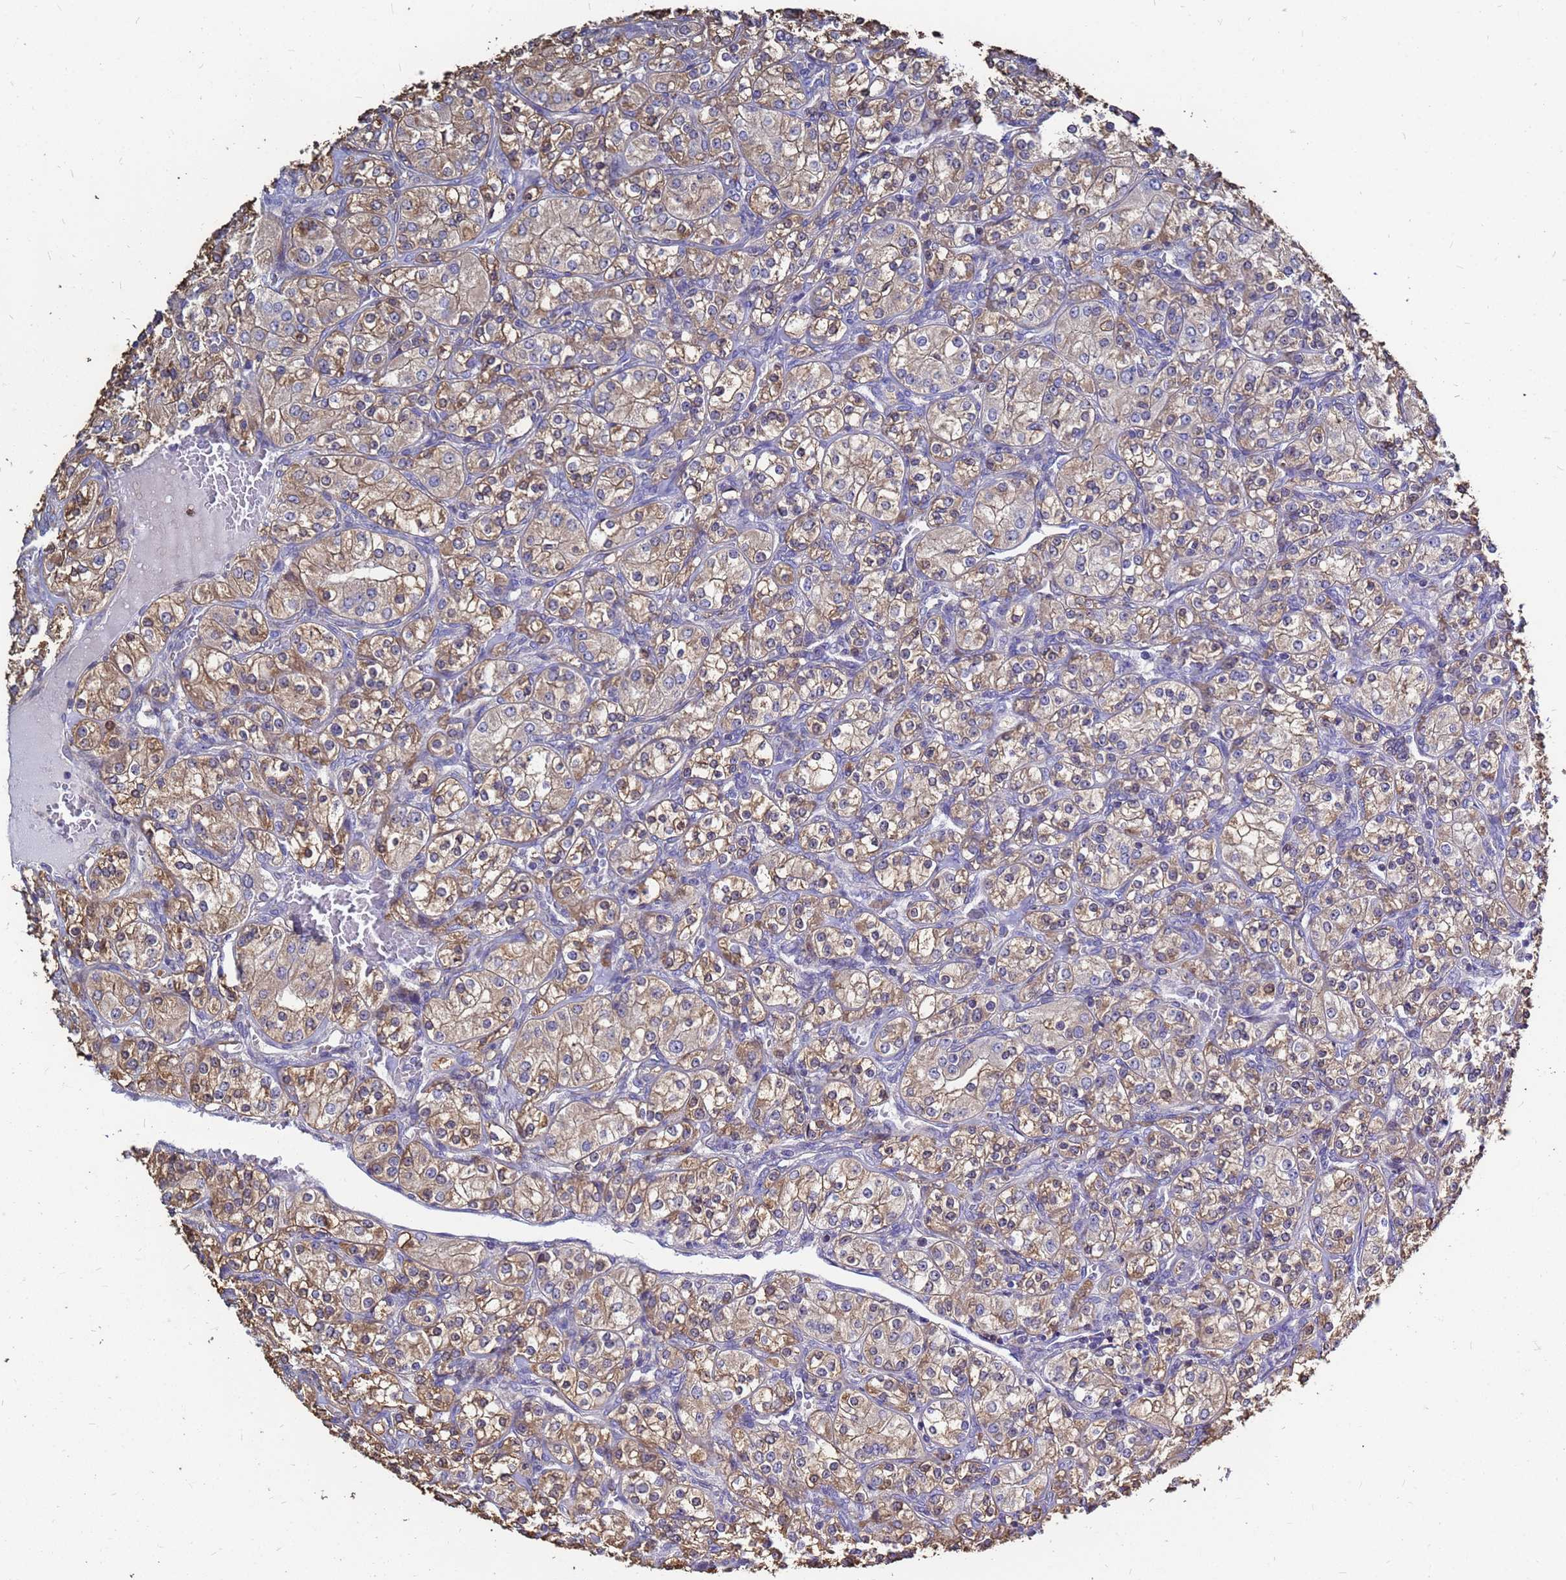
{"staining": {"intensity": "moderate", "quantity": ">75%", "location": "cytoplasmic/membranous"}, "tissue": "renal cancer", "cell_type": "Tumor cells", "image_type": "cancer", "snomed": [{"axis": "morphology", "description": "Adenocarcinoma, NOS"}, {"axis": "topography", "description": "Kidney"}], "caption": "IHC (DAB (3,3'-diaminobenzidine)) staining of human renal cancer demonstrates moderate cytoplasmic/membranous protein expression in approximately >75% of tumor cells.", "gene": "MOB2", "patient": {"sex": "male", "age": 77}}